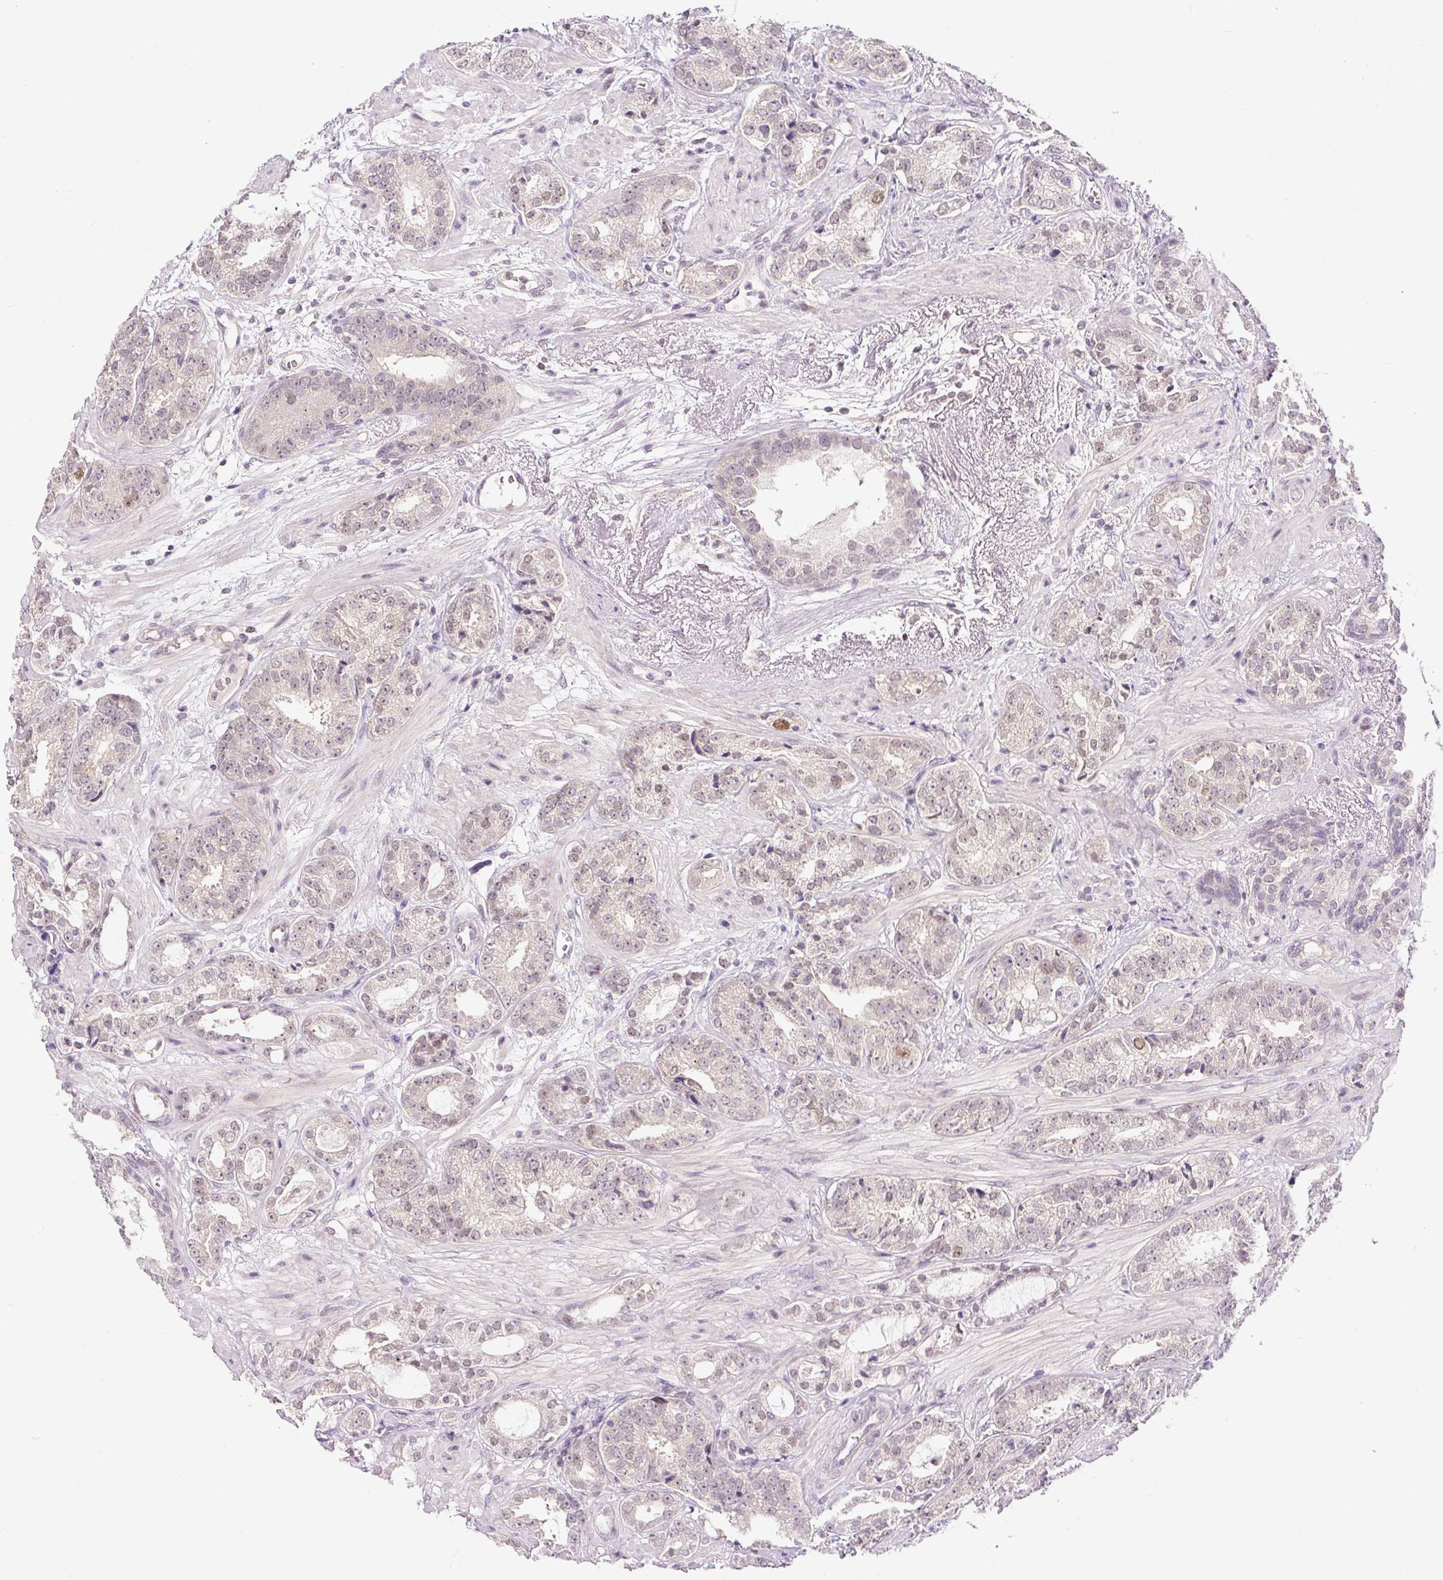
{"staining": {"intensity": "weak", "quantity": "25%-75%", "location": "nuclear"}, "tissue": "prostate cancer", "cell_type": "Tumor cells", "image_type": "cancer", "snomed": [{"axis": "morphology", "description": "Adenocarcinoma, High grade"}, {"axis": "topography", "description": "Prostate"}], "caption": "Immunohistochemical staining of high-grade adenocarcinoma (prostate) displays weak nuclear protein positivity in approximately 25%-75% of tumor cells.", "gene": "RACGAP1", "patient": {"sex": "male", "age": 71}}